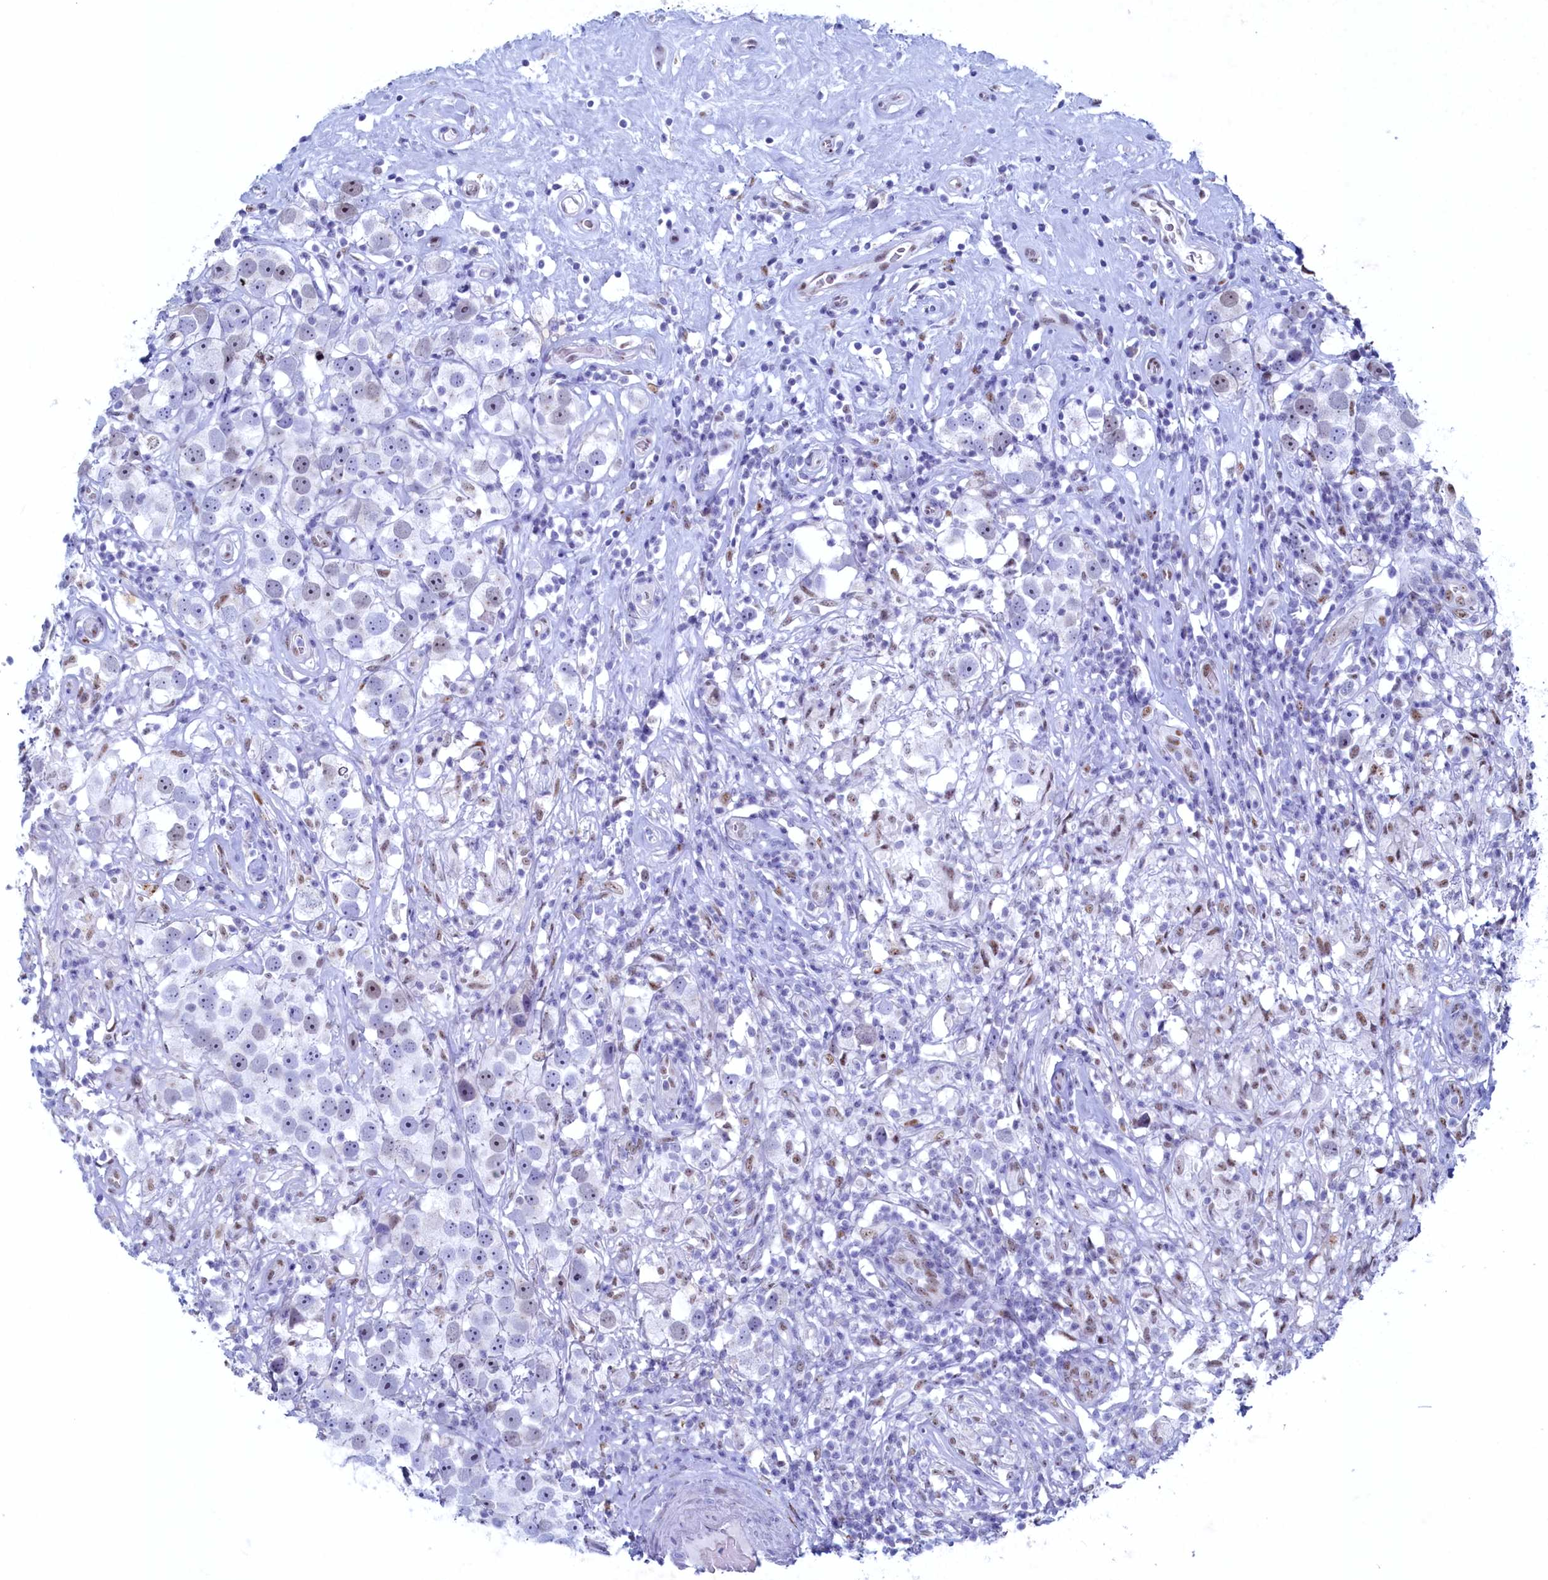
{"staining": {"intensity": "weak", "quantity": "<25%", "location": "nuclear"}, "tissue": "testis cancer", "cell_type": "Tumor cells", "image_type": "cancer", "snomed": [{"axis": "morphology", "description": "Seminoma, NOS"}, {"axis": "topography", "description": "Testis"}], "caption": "Human seminoma (testis) stained for a protein using IHC exhibits no staining in tumor cells.", "gene": "WDR76", "patient": {"sex": "male", "age": 49}}